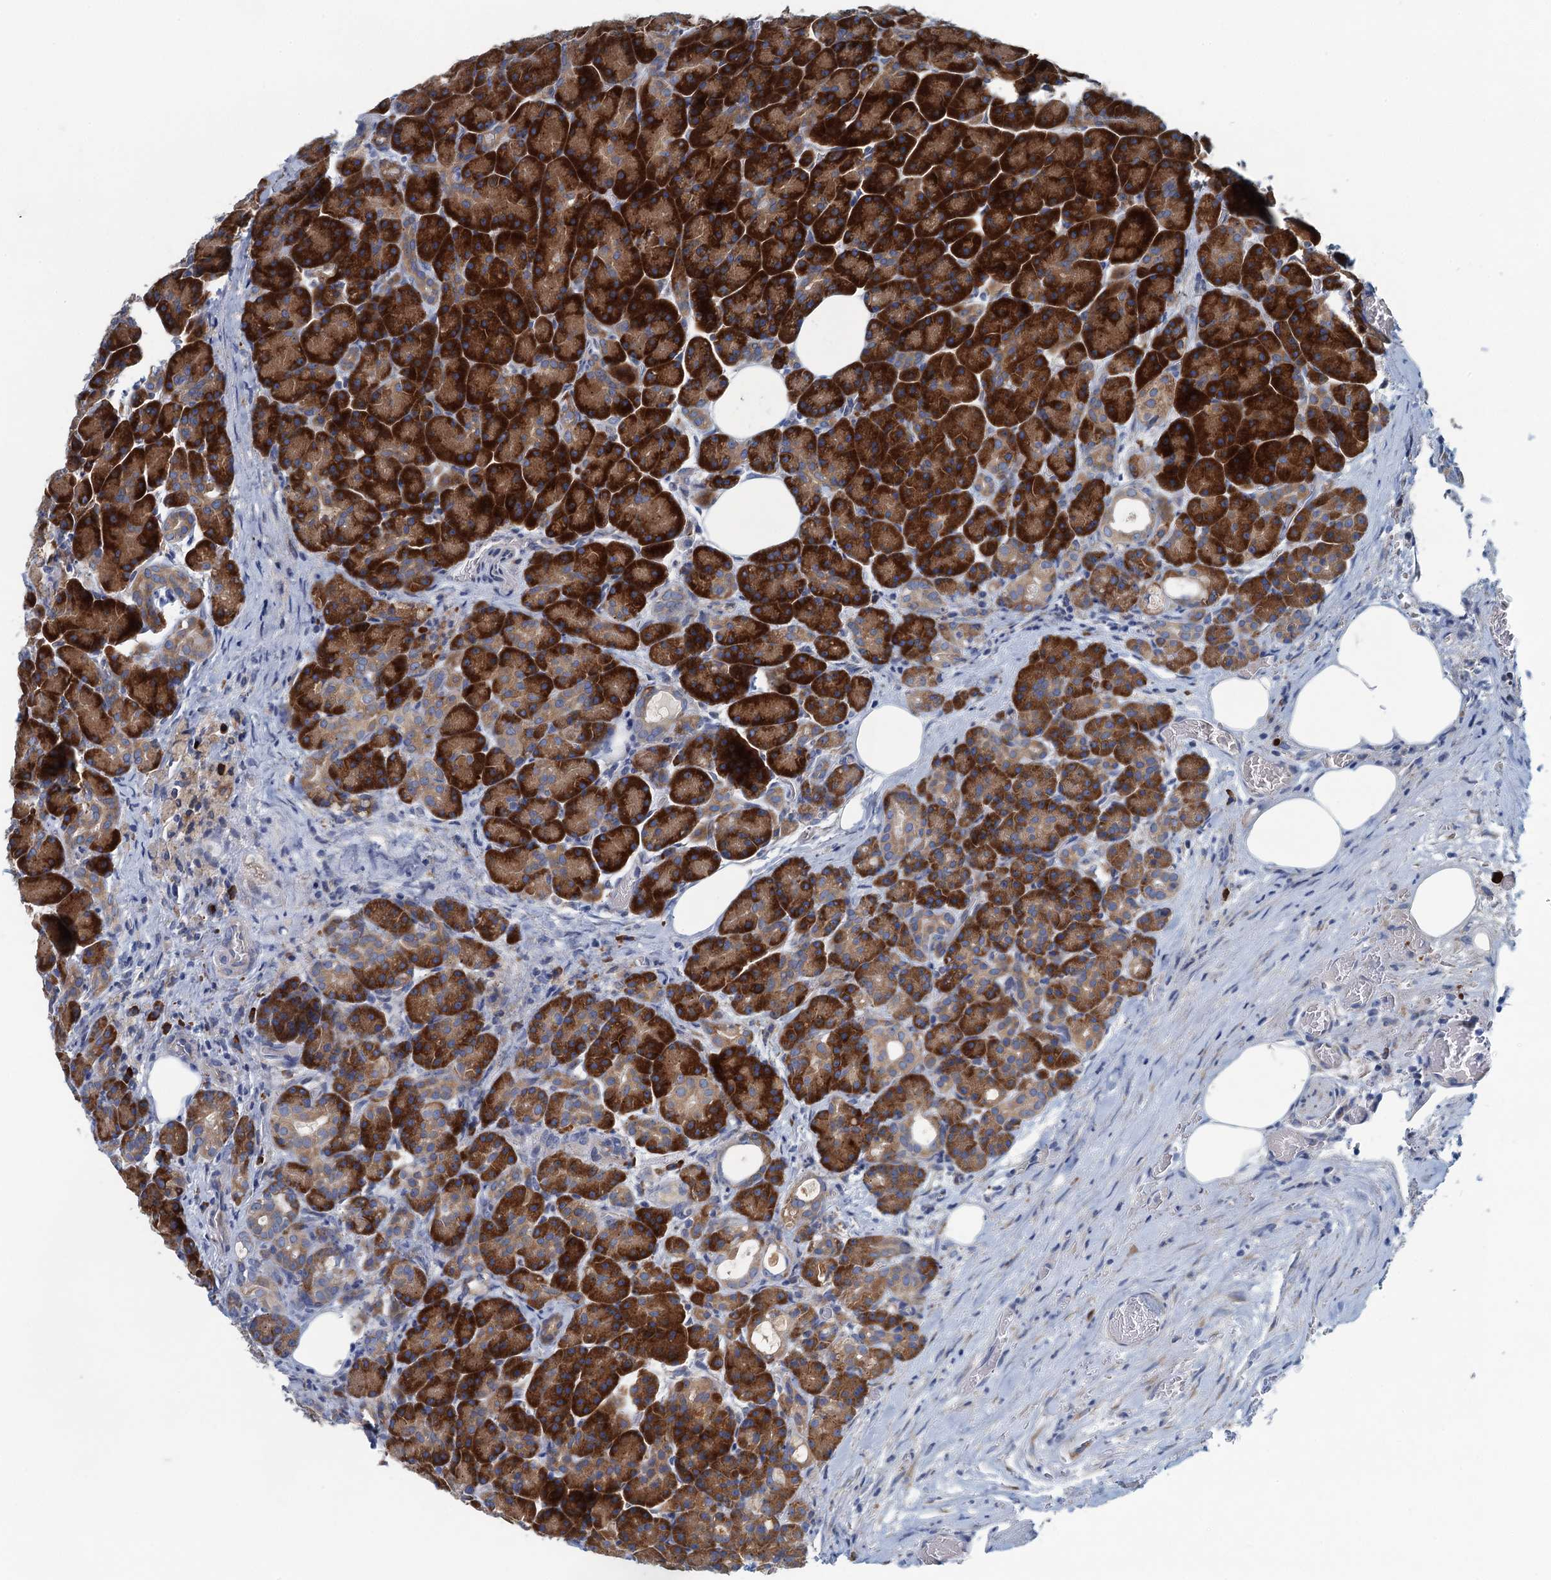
{"staining": {"intensity": "strong", "quantity": ">75%", "location": "cytoplasmic/membranous"}, "tissue": "pancreas", "cell_type": "Exocrine glandular cells", "image_type": "normal", "snomed": [{"axis": "morphology", "description": "Normal tissue, NOS"}, {"axis": "topography", "description": "Pancreas"}], "caption": "This is a micrograph of IHC staining of unremarkable pancreas, which shows strong positivity in the cytoplasmic/membranous of exocrine glandular cells.", "gene": "MYDGF", "patient": {"sex": "male", "age": 63}}